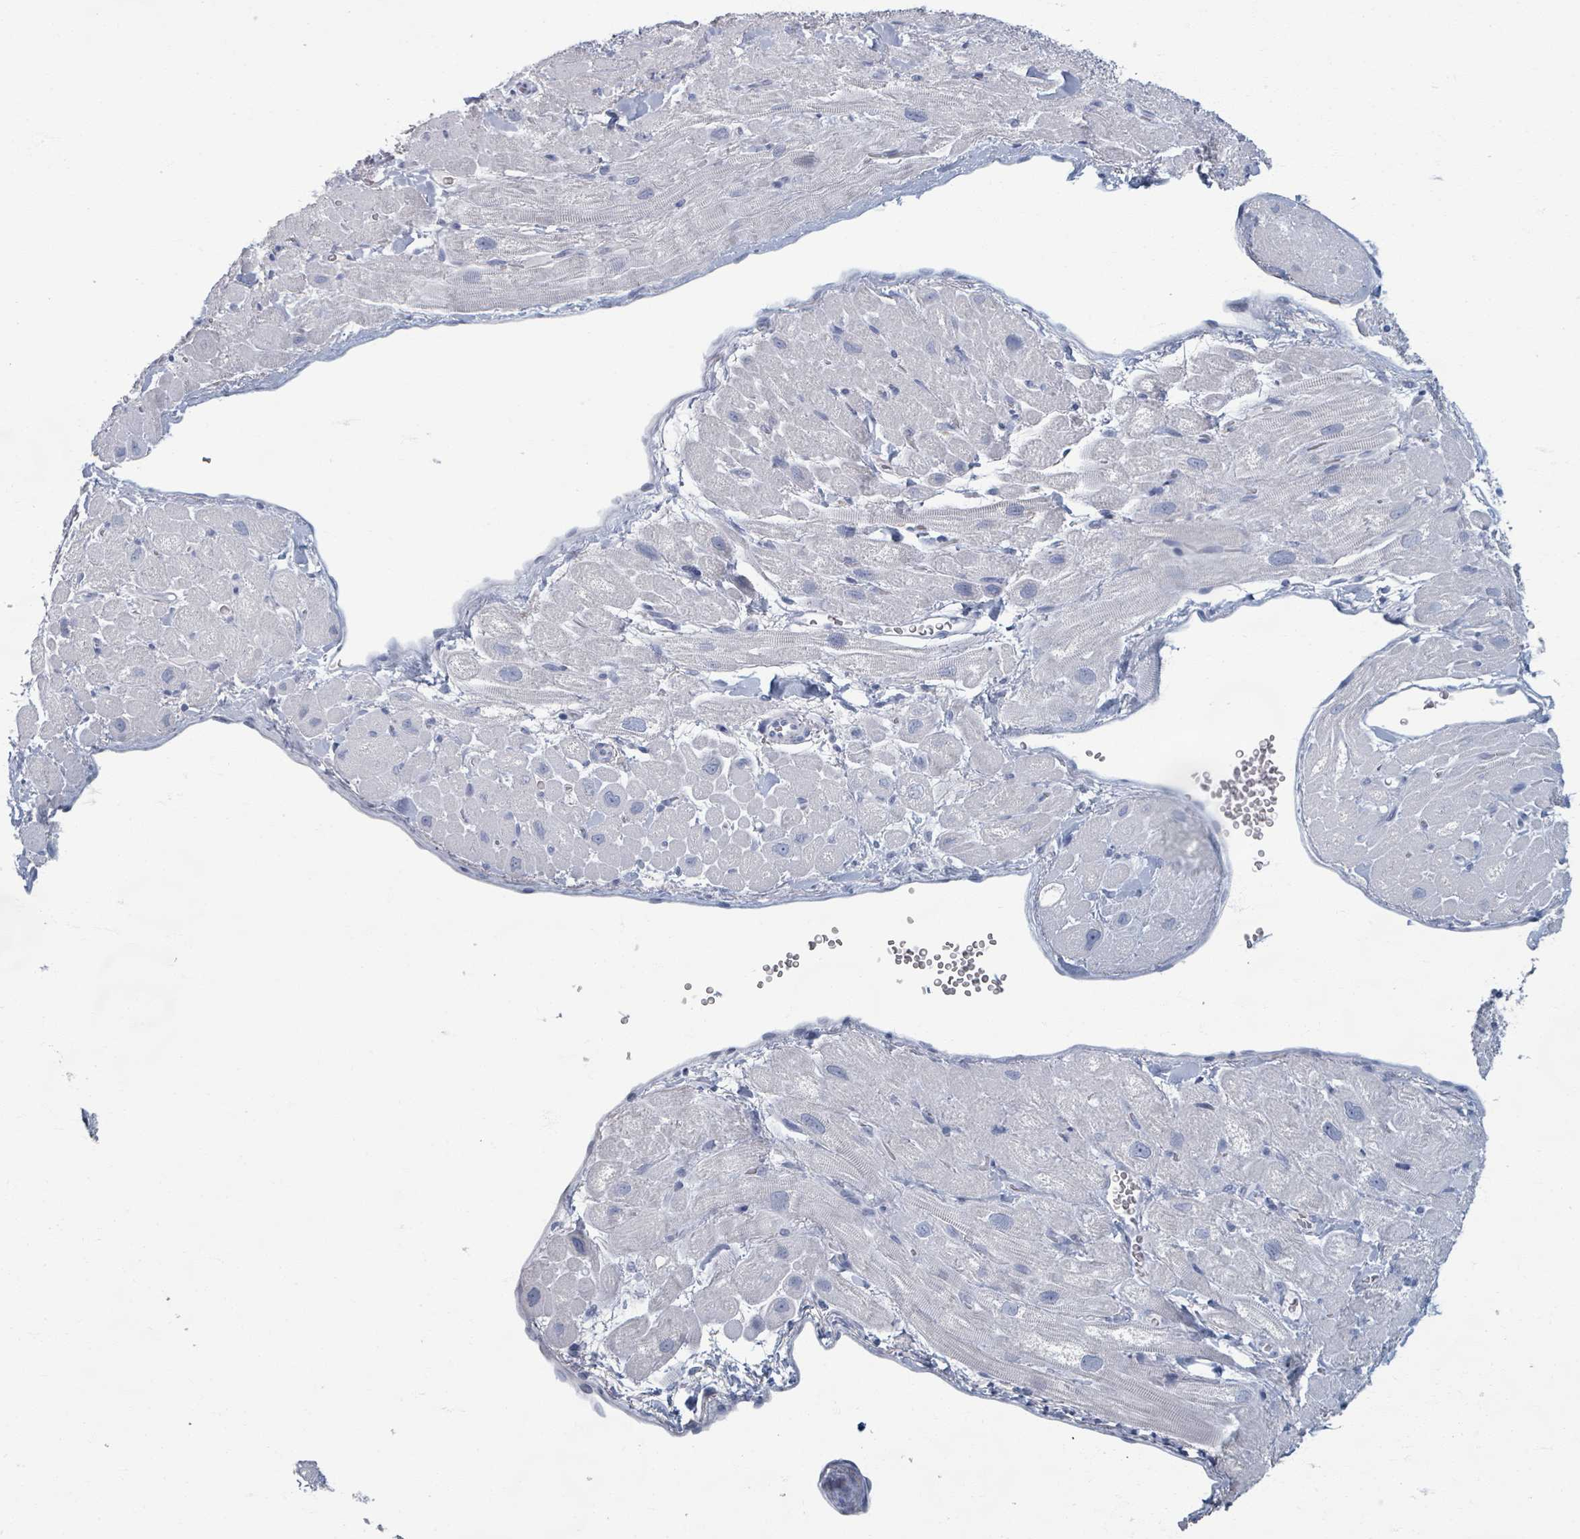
{"staining": {"intensity": "negative", "quantity": "none", "location": "none"}, "tissue": "heart muscle", "cell_type": "Cardiomyocytes", "image_type": "normal", "snomed": [{"axis": "morphology", "description": "Normal tissue, NOS"}, {"axis": "topography", "description": "Heart"}], "caption": "High magnification brightfield microscopy of unremarkable heart muscle stained with DAB (brown) and counterstained with hematoxylin (blue): cardiomyocytes show no significant expression.", "gene": "TAS2R1", "patient": {"sex": "male", "age": 65}}